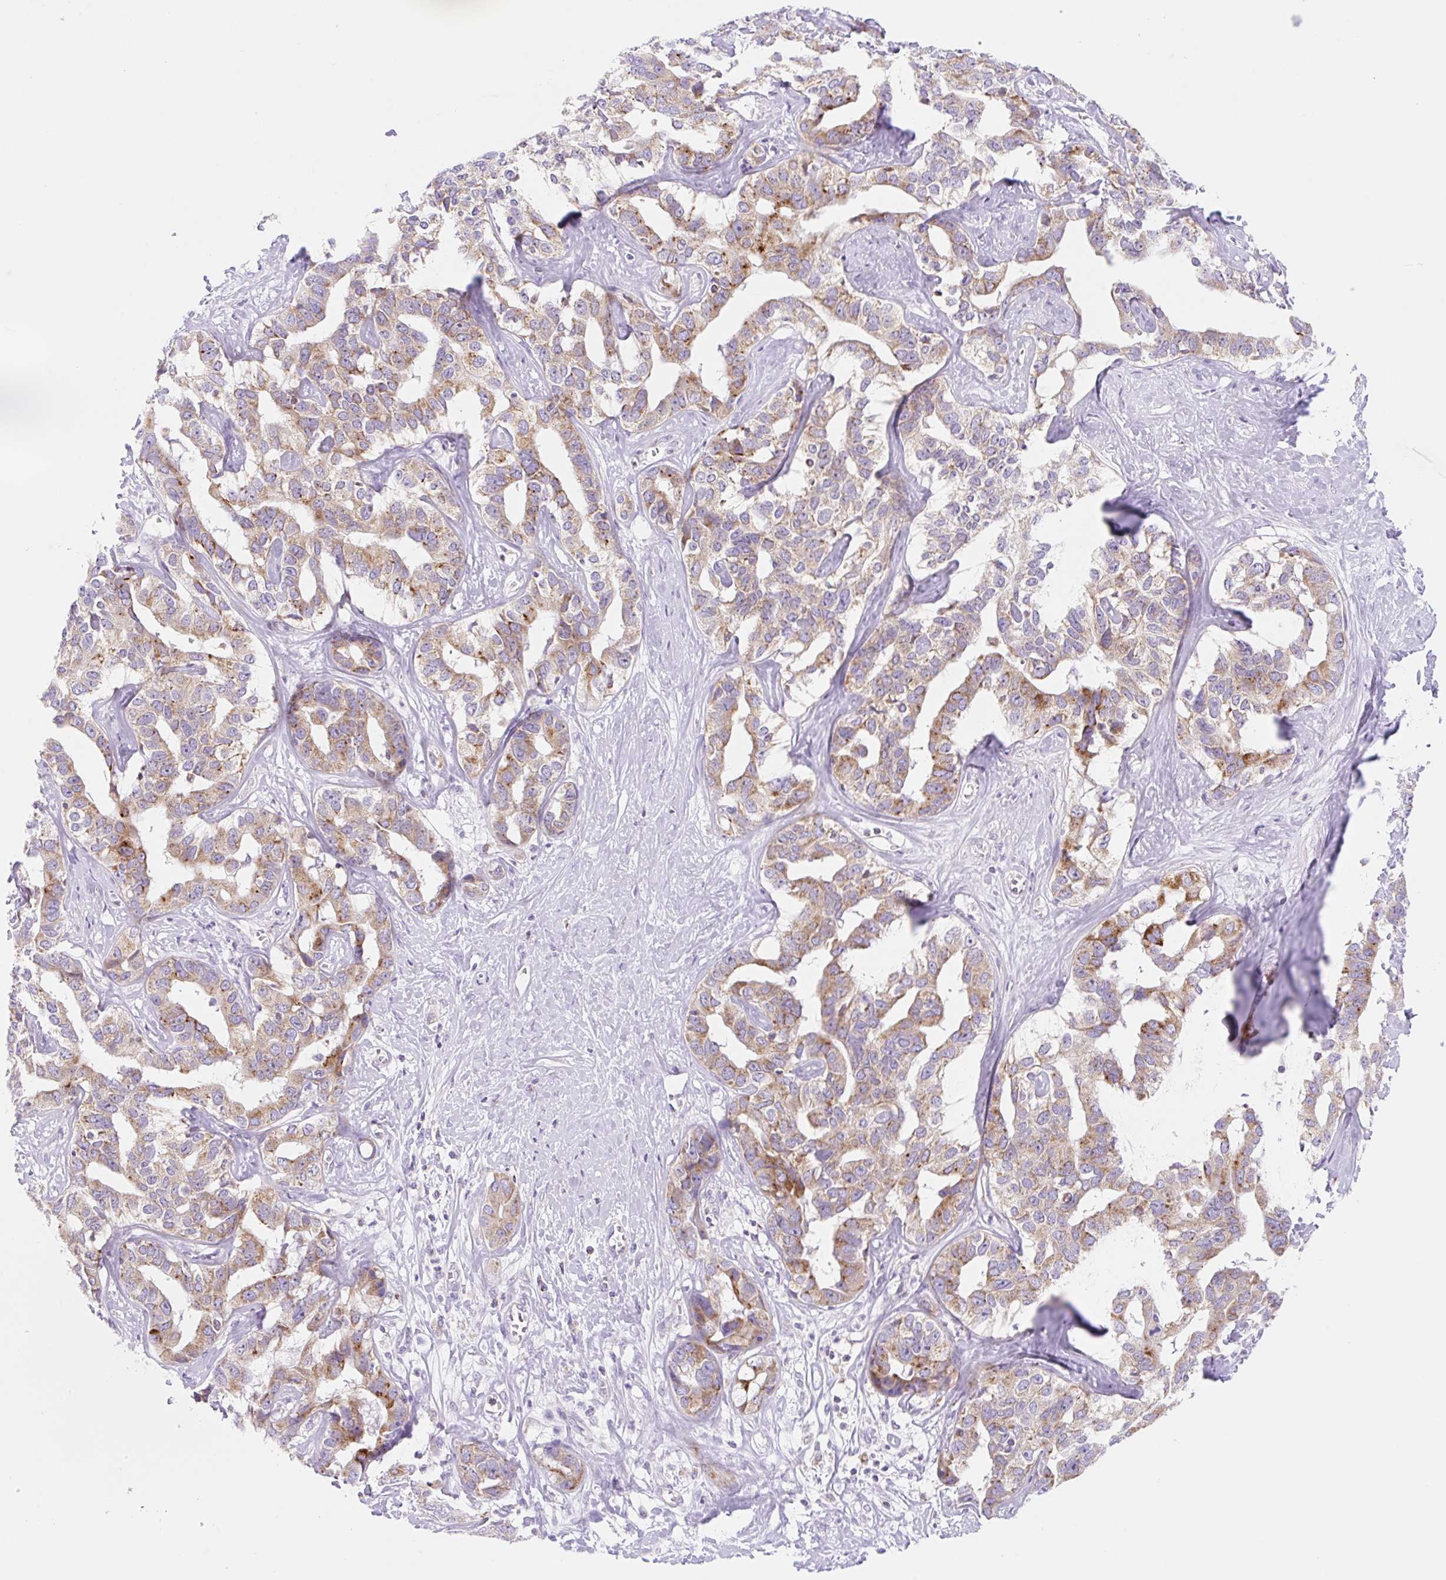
{"staining": {"intensity": "moderate", "quantity": "25%-75%", "location": "cytoplasmic/membranous"}, "tissue": "liver cancer", "cell_type": "Tumor cells", "image_type": "cancer", "snomed": [{"axis": "morphology", "description": "Cholangiocarcinoma"}, {"axis": "topography", "description": "Liver"}], "caption": "Tumor cells demonstrate medium levels of moderate cytoplasmic/membranous staining in approximately 25%-75% of cells in human liver cancer. (DAB IHC, brown staining for protein, blue staining for nuclei).", "gene": "FOCAD", "patient": {"sex": "male", "age": 59}}